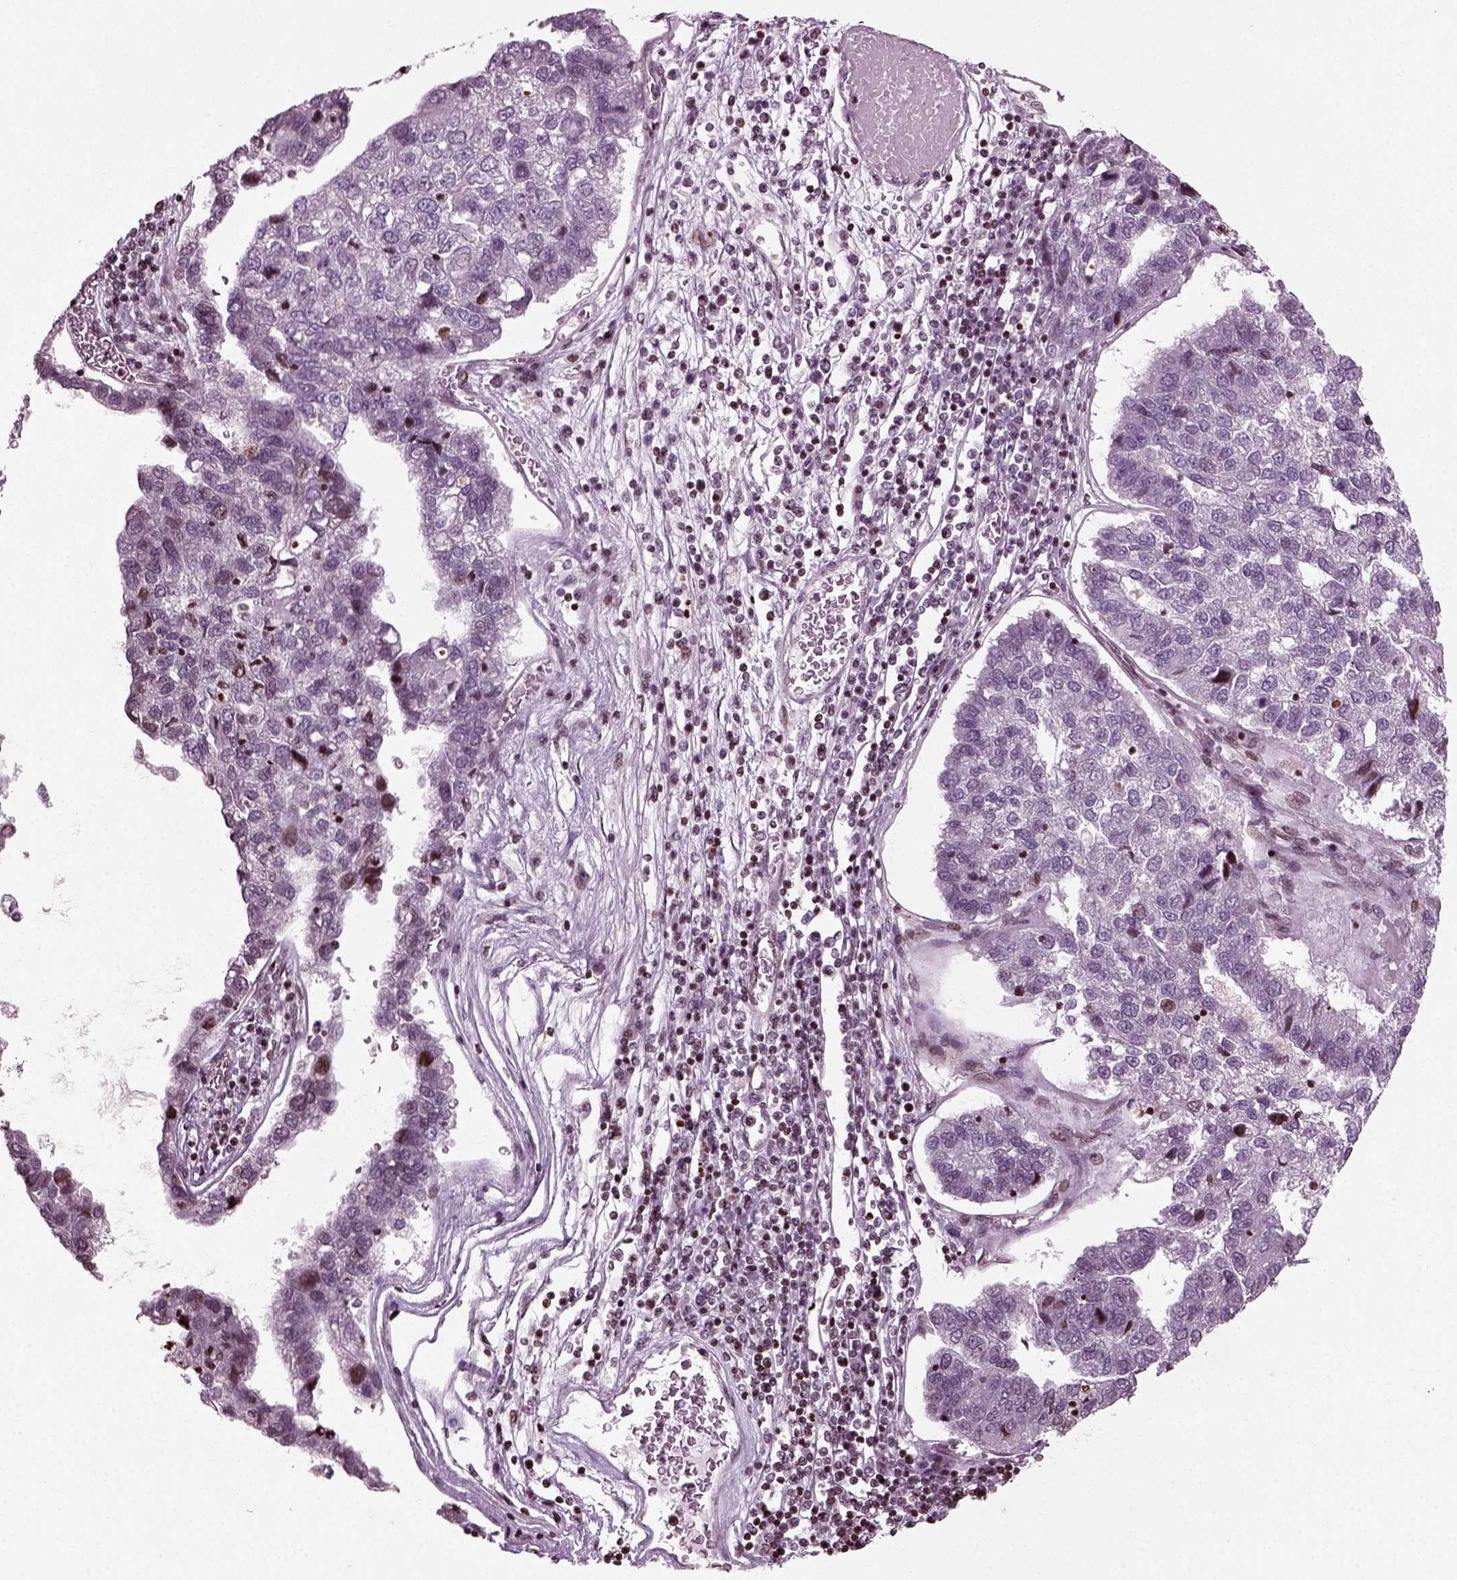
{"staining": {"intensity": "negative", "quantity": "none", "location": "none"}, "tissue": "pancreatic cancer", "cell_type": "Tumor cells", "image_type": "cancer", "snomed": [{"axis": "morphology", "description": "Adenocarcinoma, NOS"}, {"axis": "topography", "description": "Pancreas"}], "caption": "IHC histopathology image of pancreatic cancer stained for a protein (brown), which reveals no expression in tumor cells. (IHC, brightfield microscopy, high magnification).", "gene": "HEYL", "patient": {"sex": "female", "age": 61}}